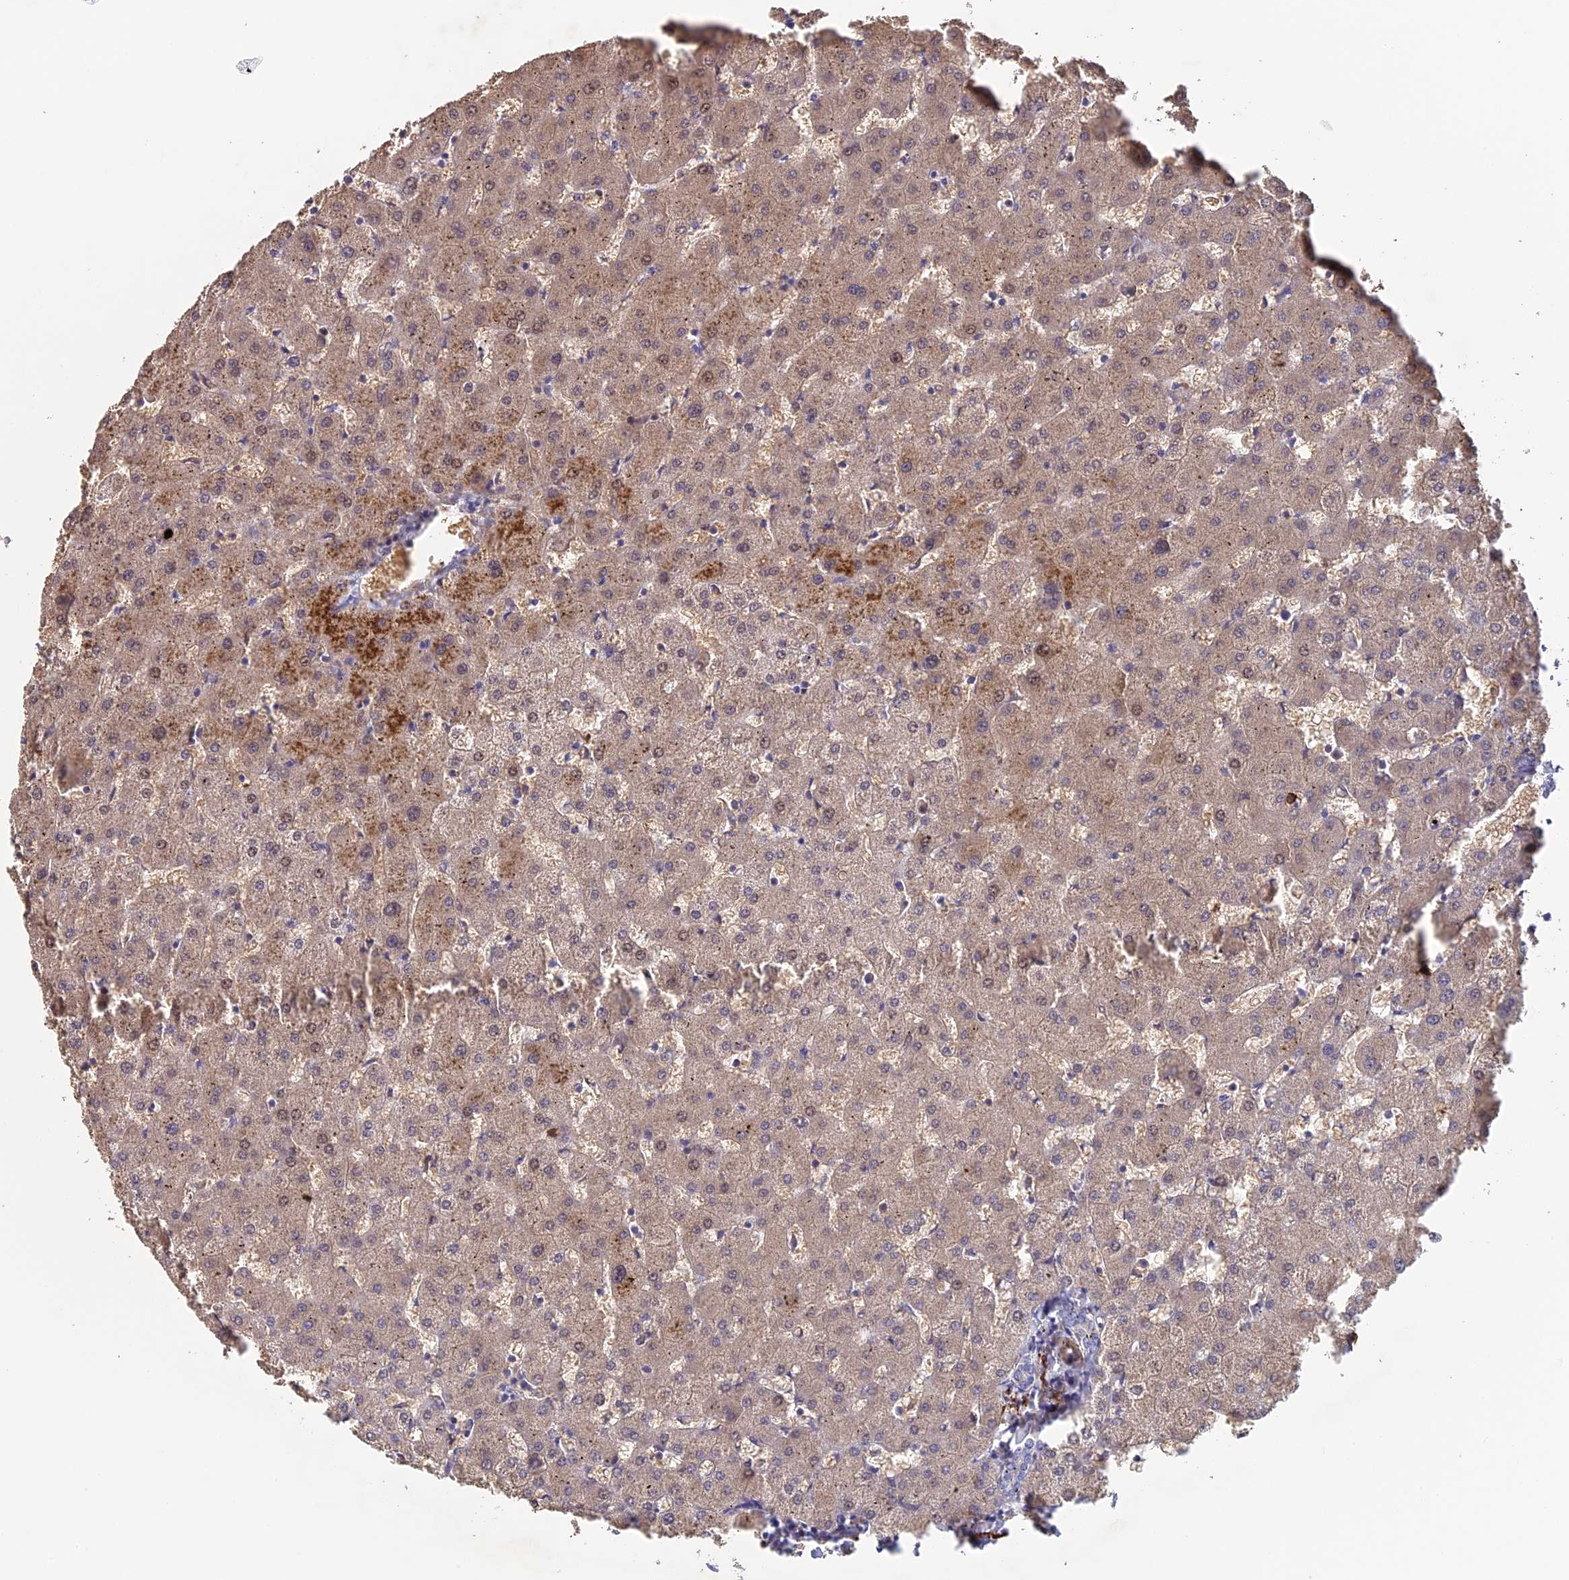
{"staining": {"intensity": "negative", "quantity": "none", "location": "none"}, "tissue": "liver", "cell_type": "Cholangiocytes", "image_type": "normal", "snomed": [{"axis": "morphology", "description": "Normal tissue, NOS"}, {"axis": "topography", "description": "Liver"}], "caption": "Photomicrograph shows no significant protein positivity in cholangiocytes of unremarkable liver. (DAB (3,3'-diaminobenzidine) immunohistochemistry with hematoxylin counter stain).", "gene": "FAM98C", "patient": {"sex": "female", "age": 63}}